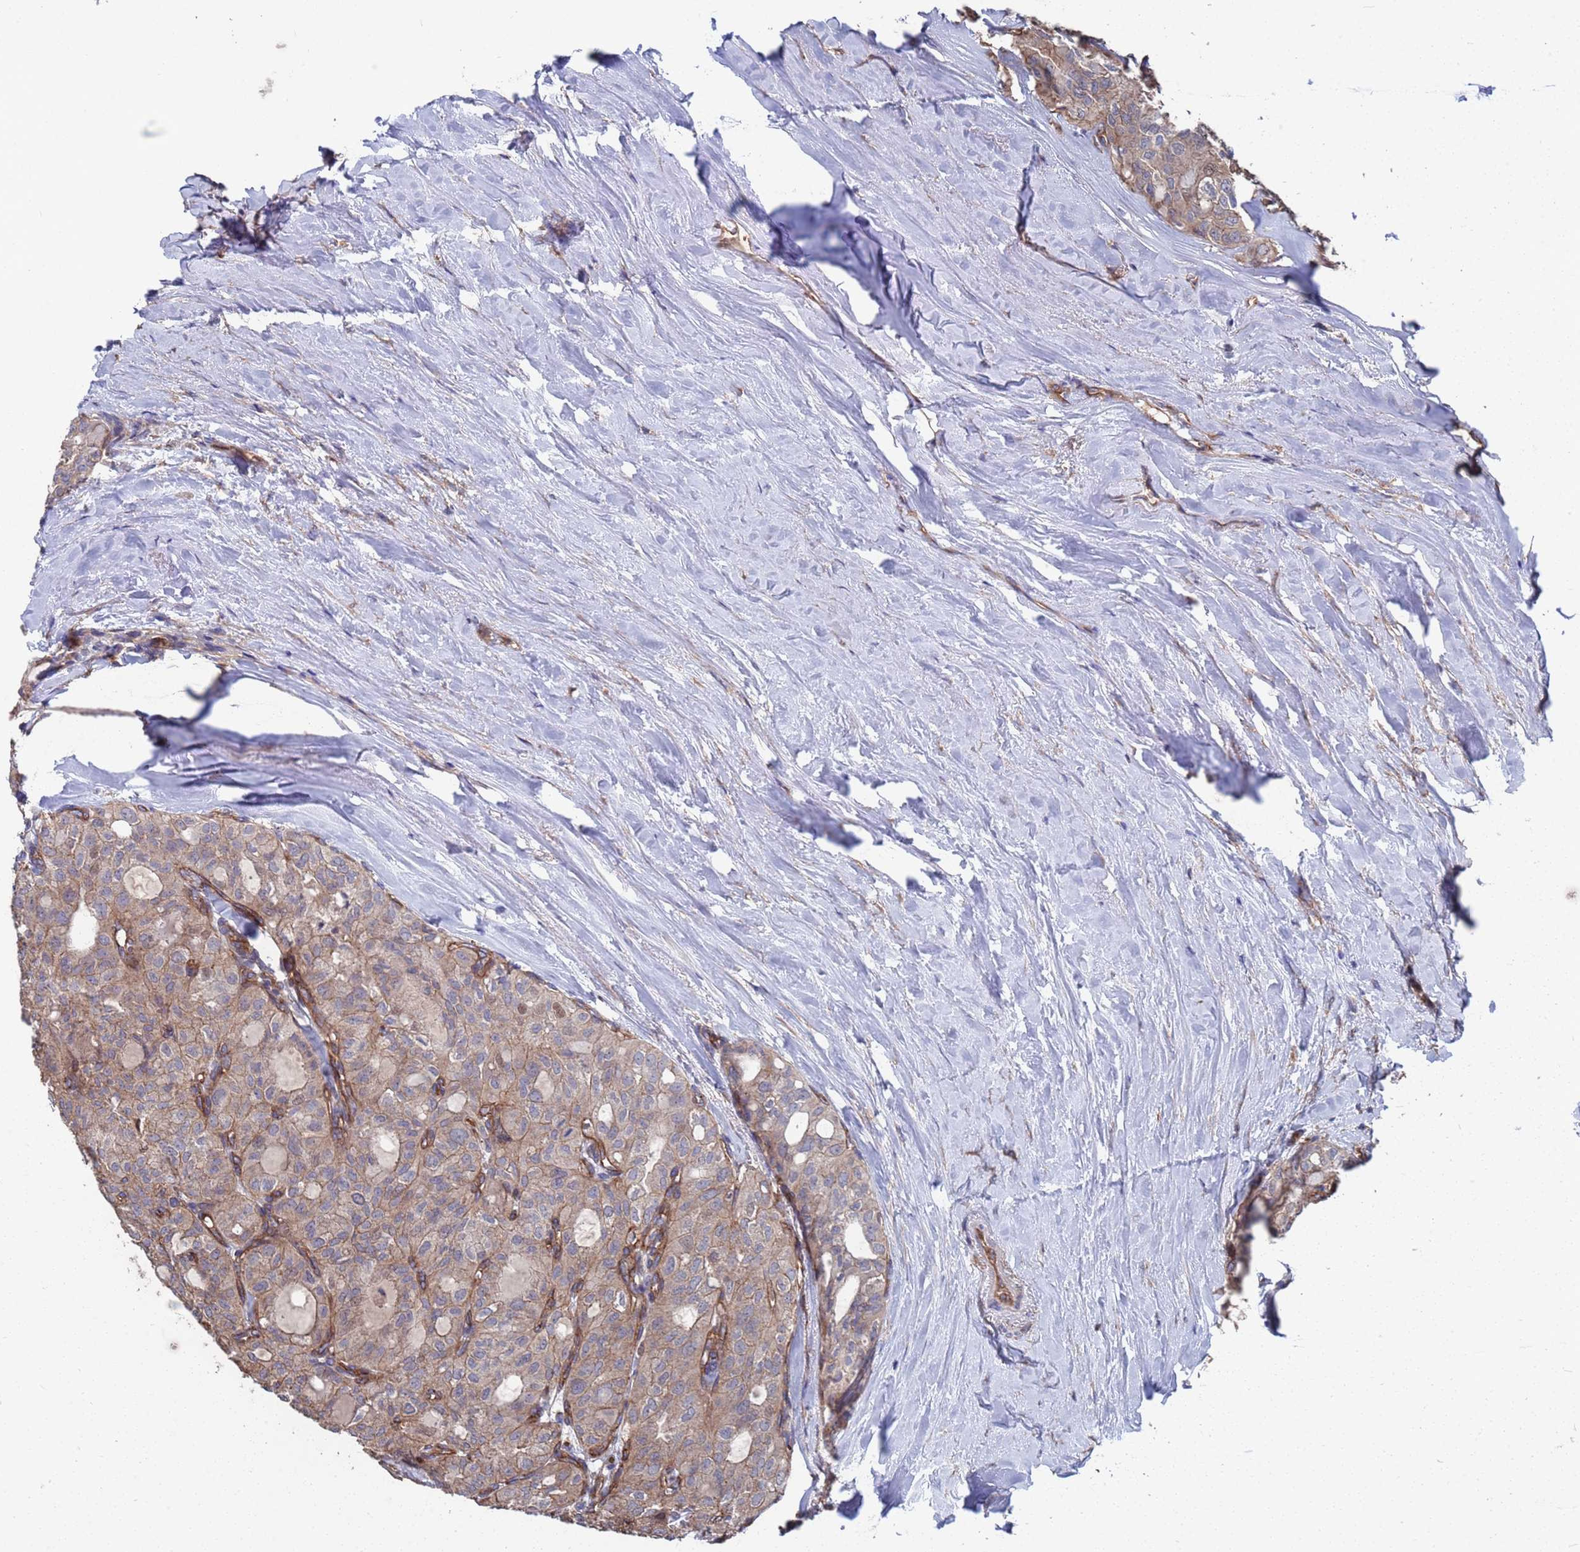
{"staining": {"intensity": "weak", "quantity": "25%-75%", "location": "cytoplasmic/membranous"}, "tissue": "thyroid cancer", "cell_type": "Tumor cells", "image_type": "cancer", "snomed": [{"axis": "morphology", "description": "Follicular adenoma carcinoma, NOS"}, {"axis": "topography", "description": "Thyroid gland"}], "caption": "Protein analysis of thyroid cancer tissue reveals weak cytoplasmic/membranous staining in approximately 25%-75% of tumor cells.", "gene": "NDUFAF6", "patient": {"sex": "male", "age": 75}}